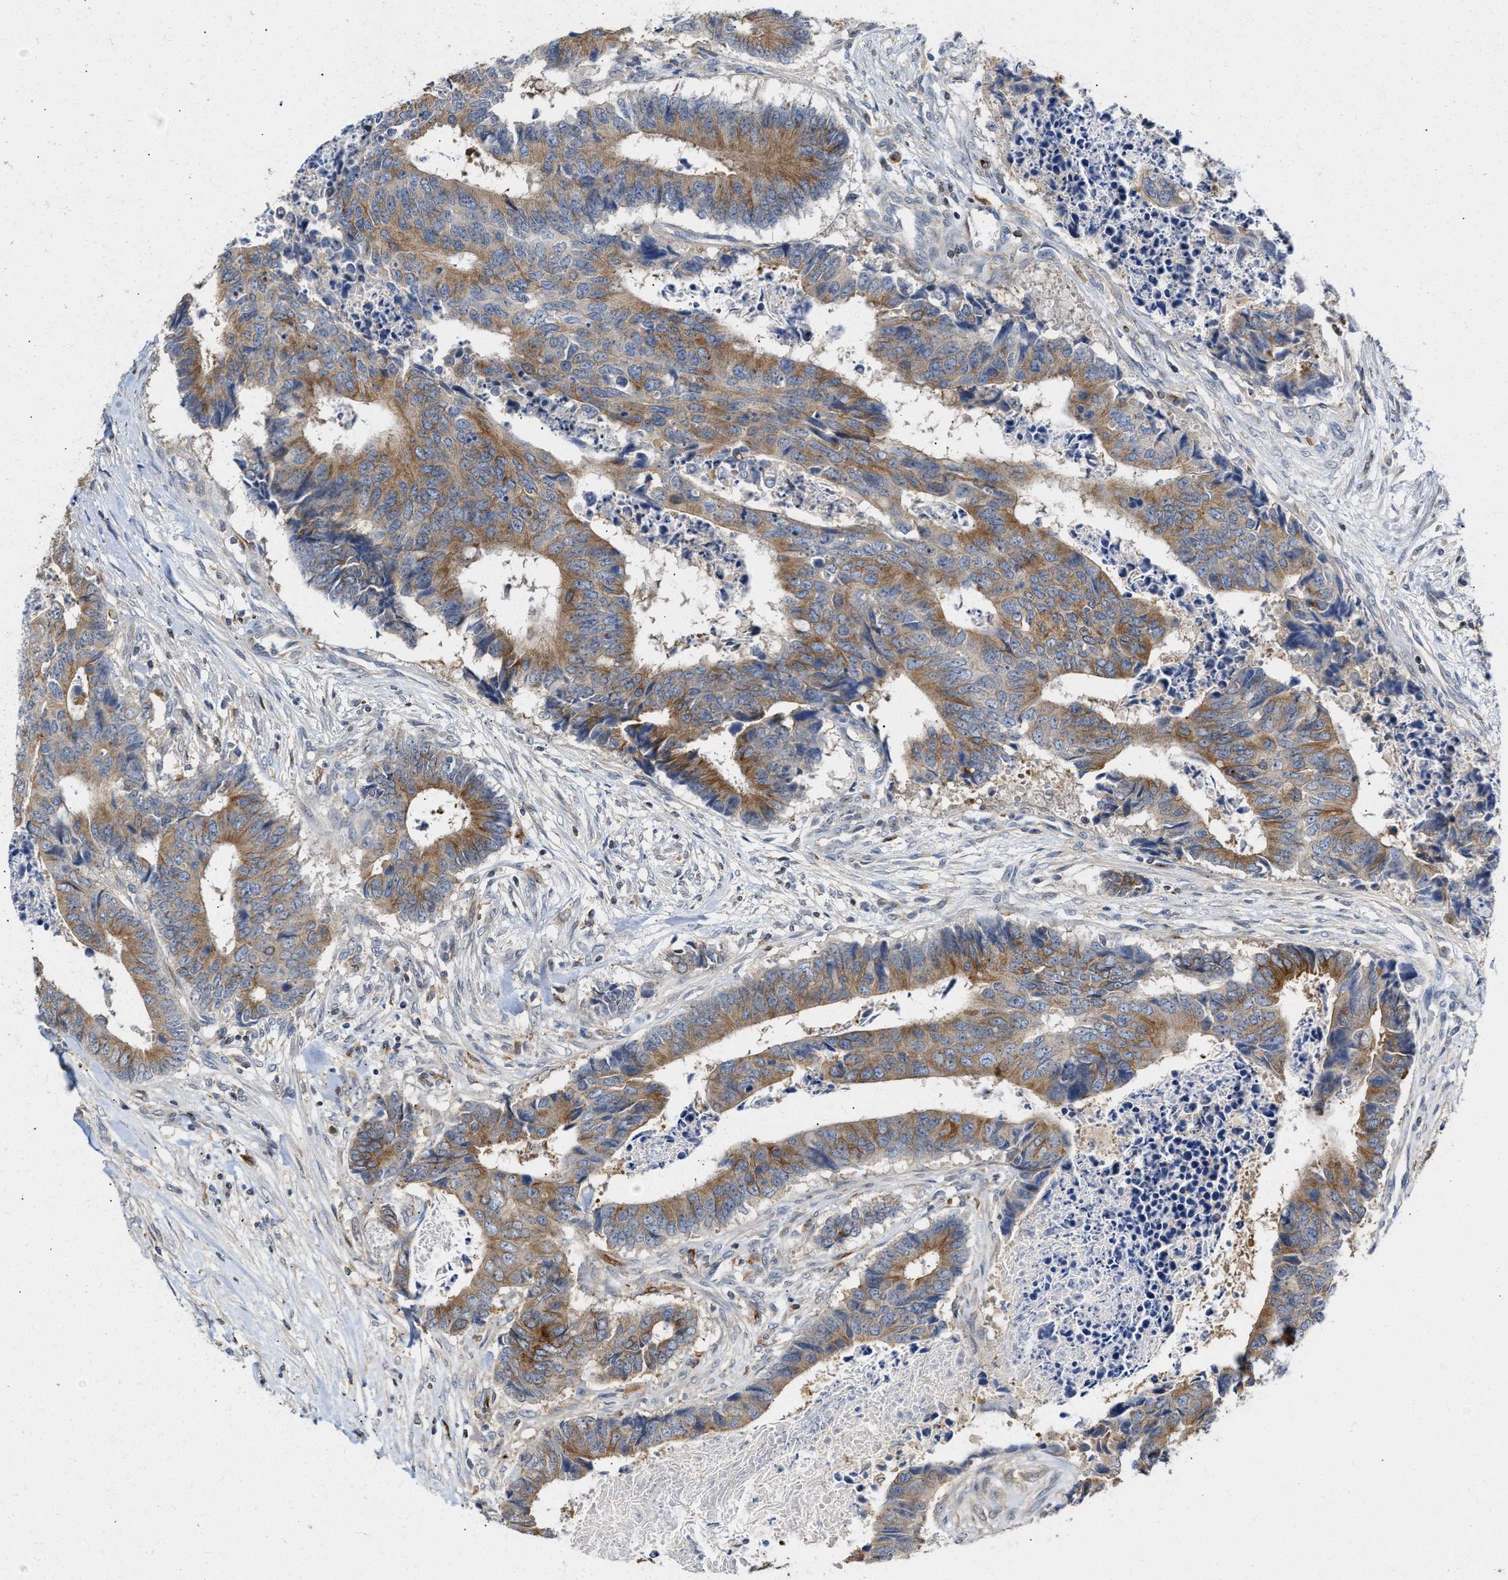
{"staining": {"intensity": "moderate", "quantity": ">75%", "location": "cytoplasmic/membranous"}, "tissue": "colorectal cancer", "cell_type": "Tumor cells", "image_type": "cancer", "snomed": [{"axis": "morphology", "description": "Adenocarcinoma, NOS"}, {"axis": "topography", "description": "Rectum"}], "caption": "The immunohistochemical stain labels moderate cytoplasmic/membranous staining in tumor cells of colorectal adenocarcinoma tissue.", "gene": "BBLN", "patient": {"sex": "male", "age": 84}}